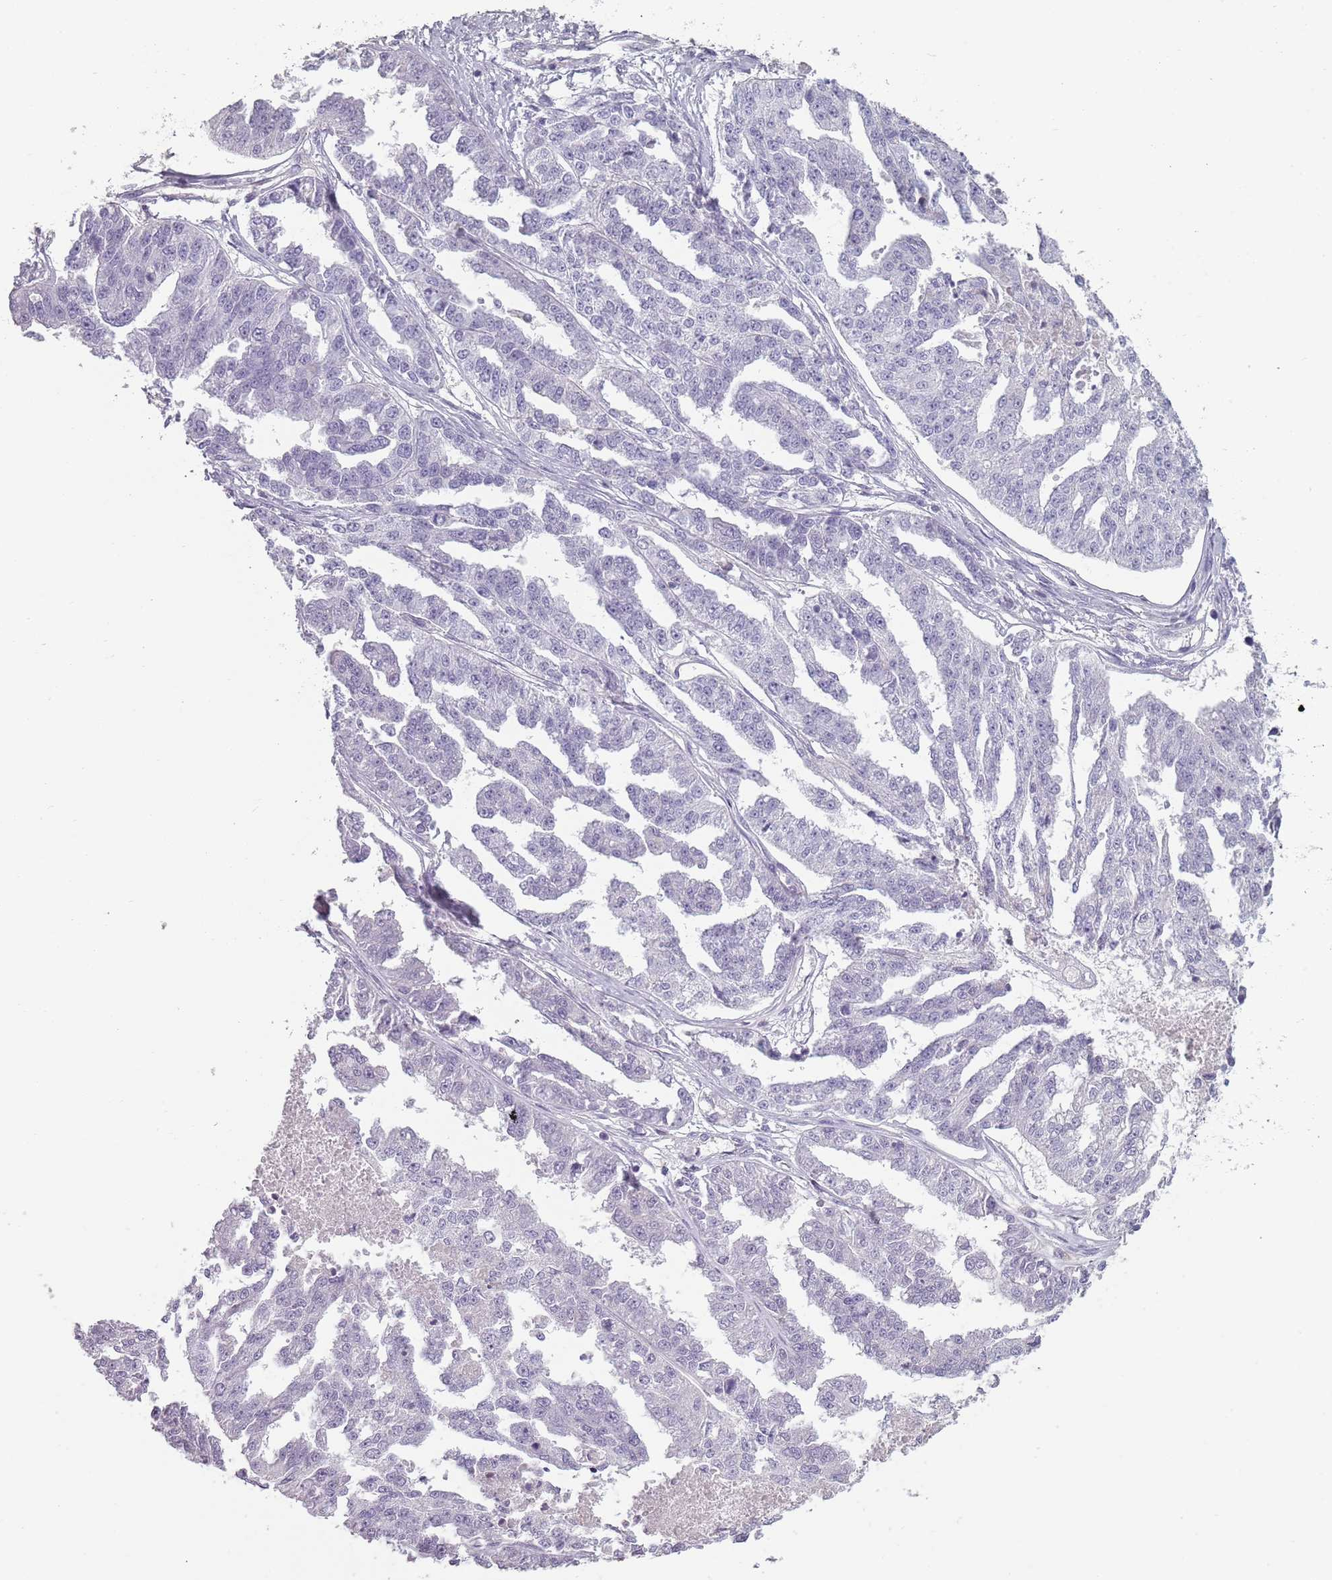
{"staining": {"intensity": "negative", "quantity": "none", "location": "none"}, "tissue": "ovarian cancer", "cell_type": "Tumor cells", "image_type": "cancer", "snomed": [{"axis": "morphology", "description": "Cystadenocarcinoma, serous, NOS"}, {"axis": "topography", "description": "Ovary"}], "caption": "Immunohistochemistry photomicrograph of ovarian serous cystadenocarcinoma stained for a protein (brown), which displays no staining in tumor cells. (Brightfield microscopy of DAB IHC at high magnification).", "gene": "PIEZO1", "patient": {"sex": "female", "age": 58}}